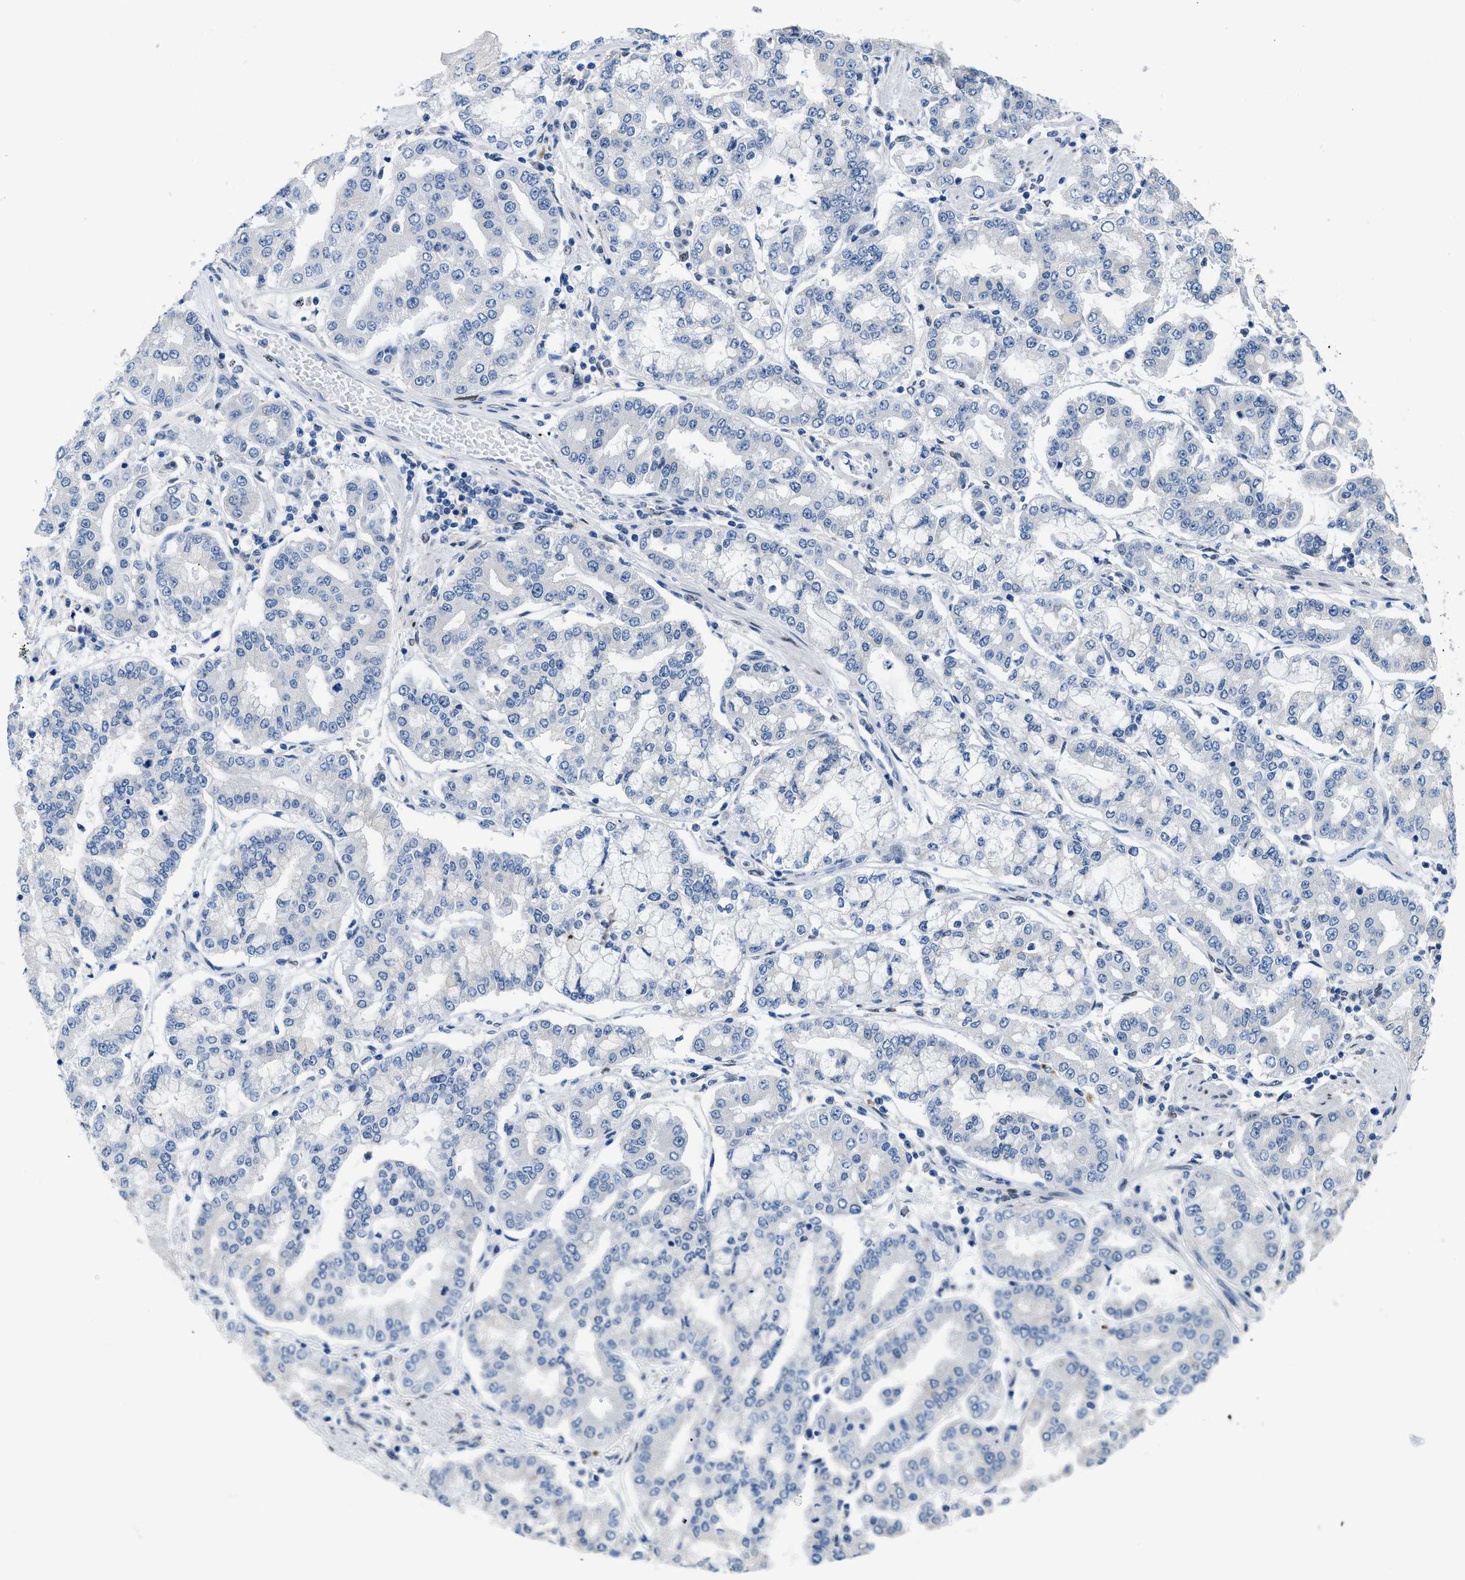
{"staining": {"intensity": "negative", "quantity": "none", "location": "none"}, "tissue": "stomach cancer", "cell_type": "Tumor cells", "image_type": "cancer", "snomed": [{"axis": "morphology", "description": "Adenocarcinoma, NOS"}, {"axis": "topography", "description": "Stomach"}], "caption": "This is a photomicrograph of immunohistochemistry staining of stomach adenocarcinoma, which shows no expression in tumor cells.", "gene": "NFIX", "patient": {"sex": "male", "age": 76}}